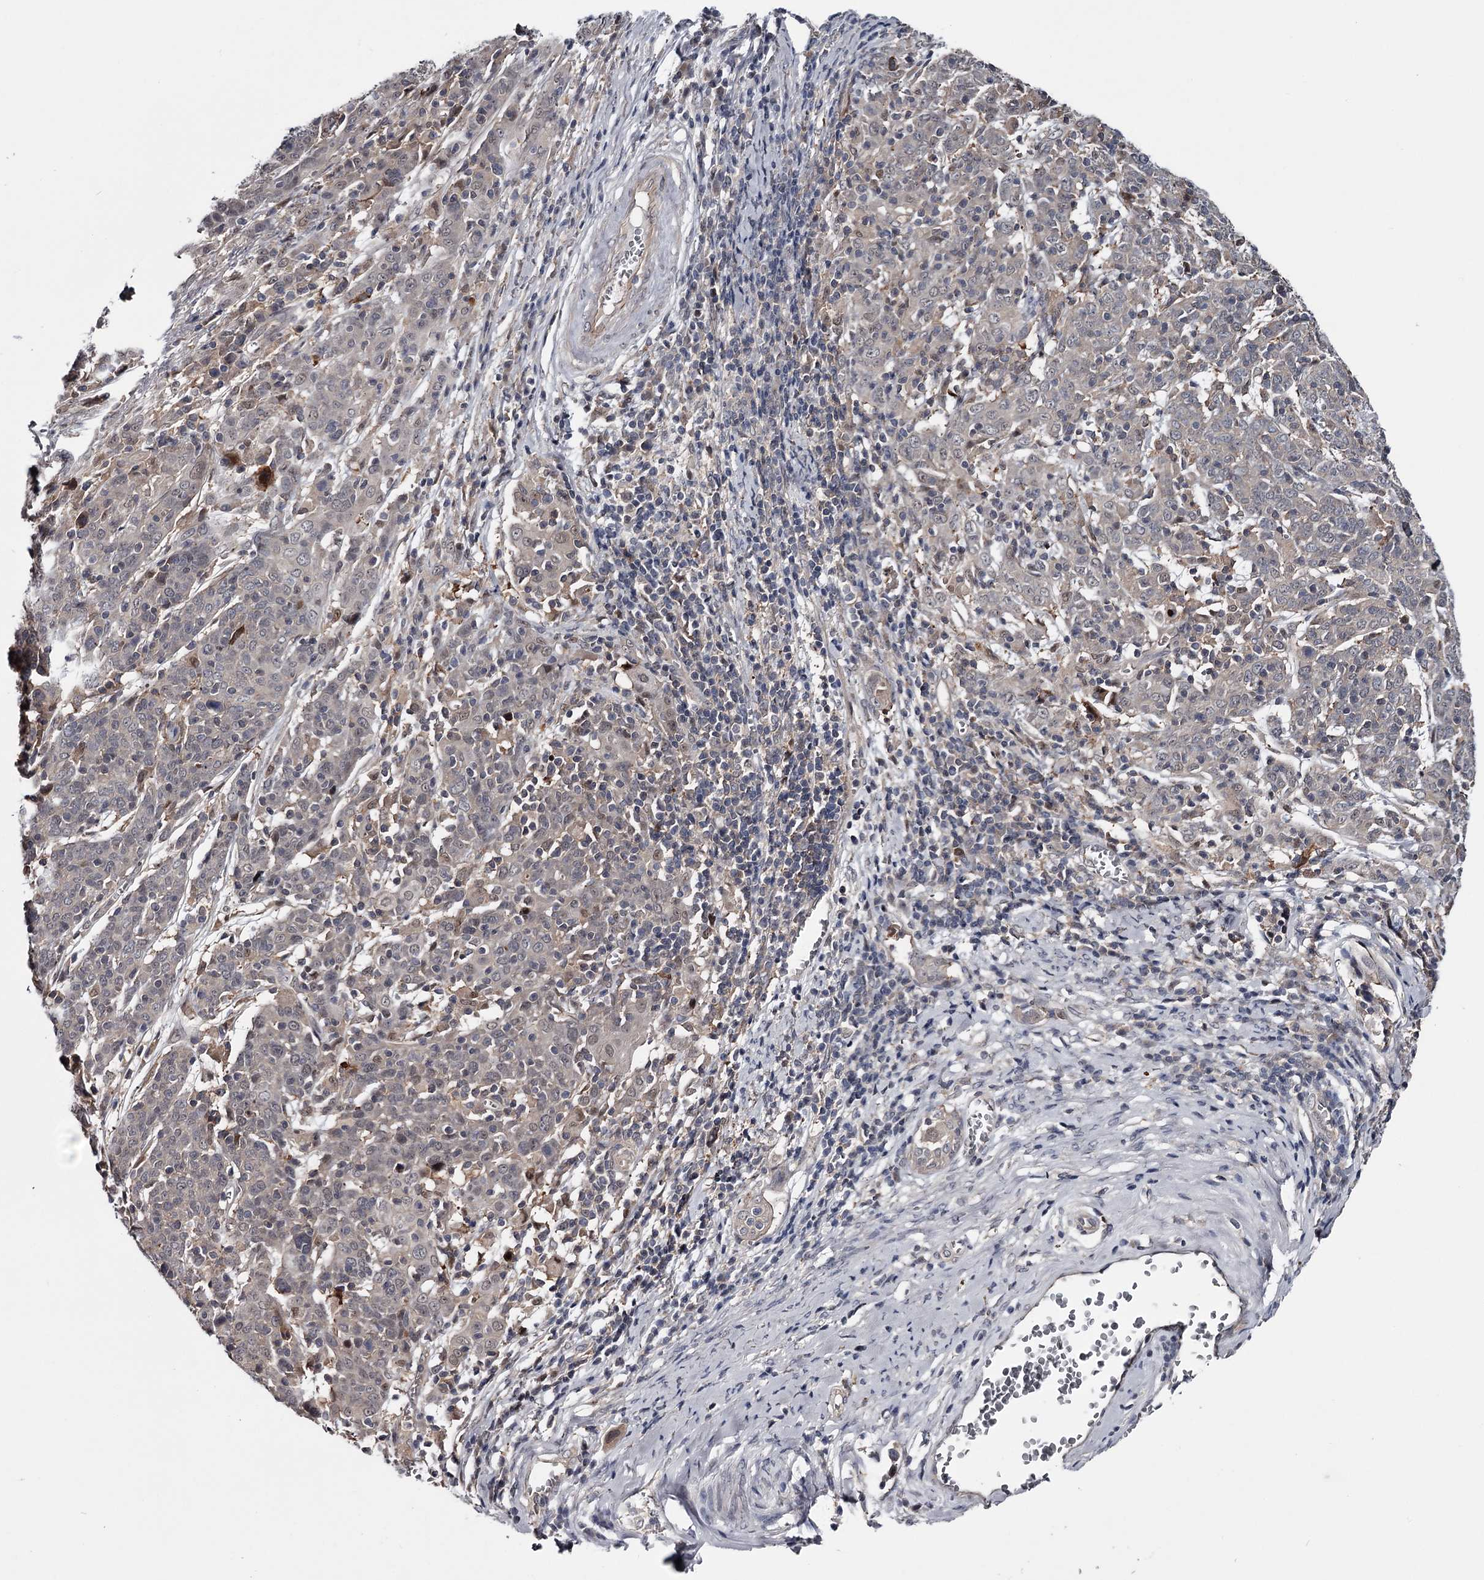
{"staining": {"intensity": "negative", "quantity": "none", "location": "none"}, "tissue": "cervical cancer", "cell_type": "Tumor cells", "image_type": "cancer", "snomed": [{"axis": "morphology", "description": "Squamous cell carcinoma, NOS"}, {"axis": "topography", "description": "Cervix"}], "caption": "There is no significant expression in tumor cells of cervical cancer (squamous cell carcinoma).", "gene": "DAO", "patient": {"sex": "female", "age": 67}}